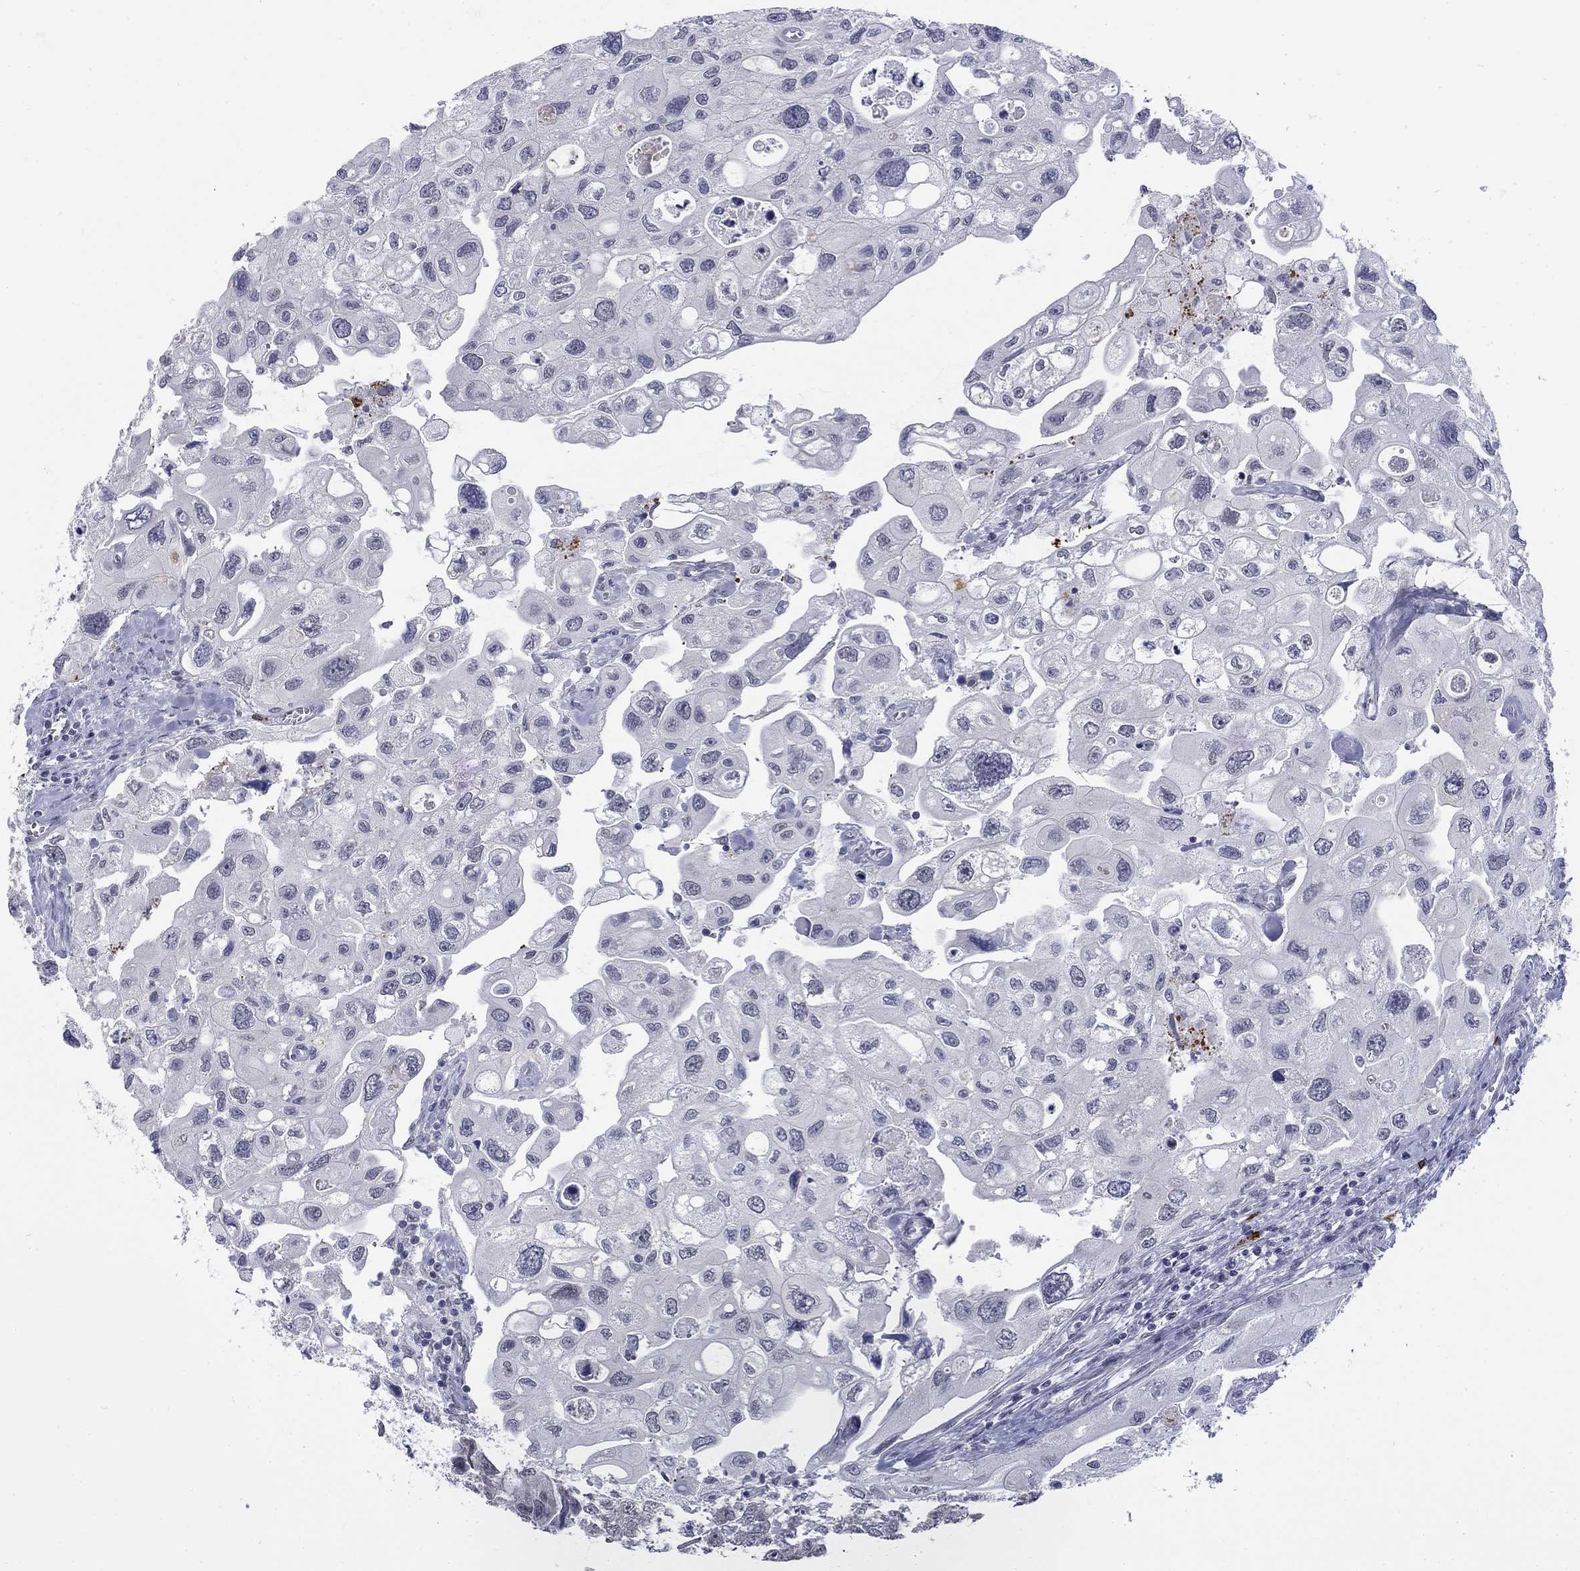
{"staining": {"intensity": "negative", "quantity": "none", "location": "none"}, "tissue": "urothelial cancer", "cell_type": "Tumor cells", "image_type": "cancer", "snomed": [{"axis": "morphology", "description": "Urothelial carcinoma, High grade"}, {"axis": "topography", "description": "Urinary bladder"}], "caption": "This image is of high-grade urothelial carcinoma stained with immunohistochemistry (IHC) to label a protein in brown with the nuclei are counter-stained blue. There is no expression in tumor cells.", "gene": "ECEL1", "patient": {"sex": "male", "age": 59}}